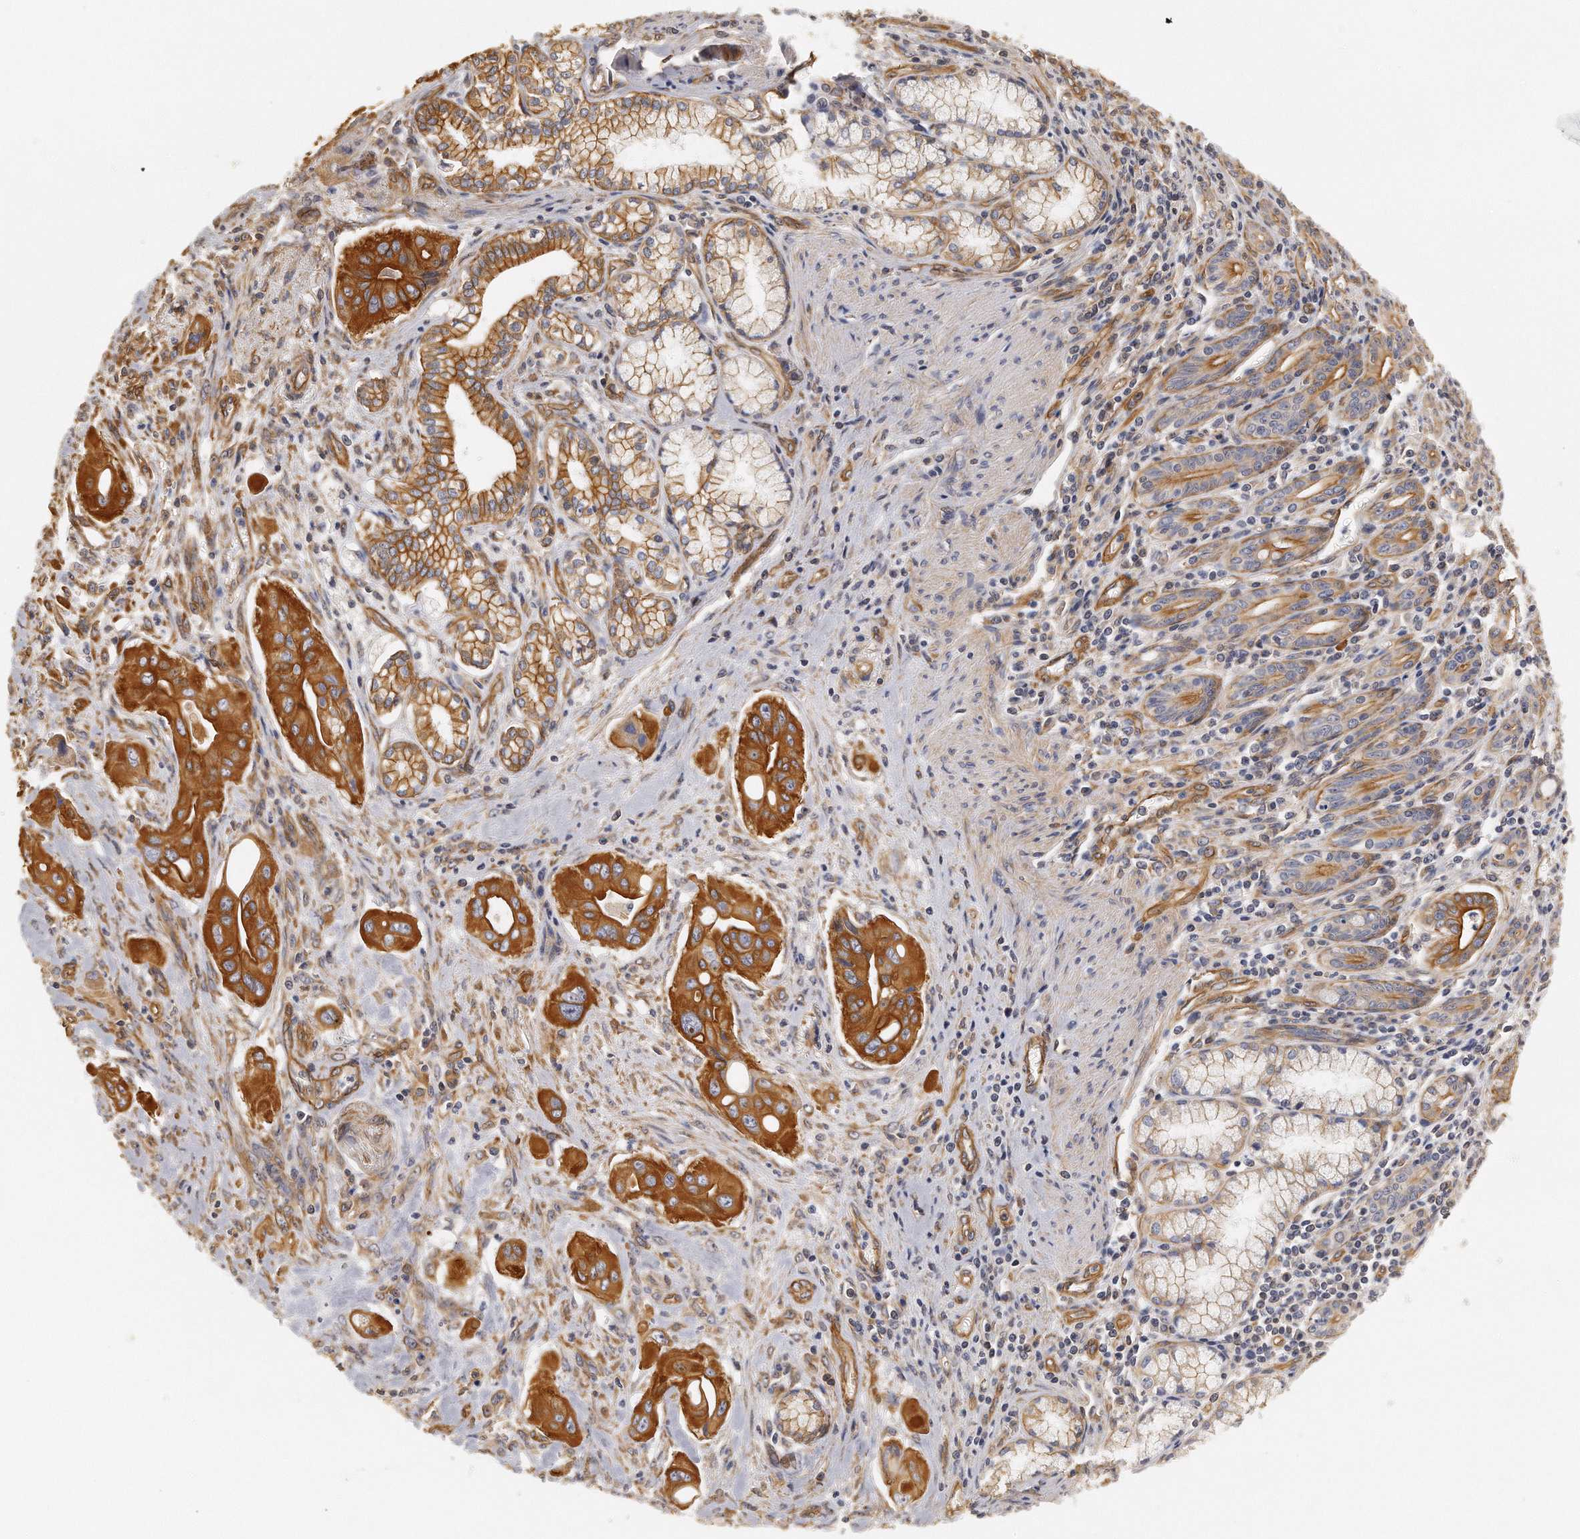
{"staining": {"intensity": "strong", "quantity": ">75%", "location": "cytoplasmic/membranous"}, "tissue": "pancreatic cancer", "cell_type": "Tumor cells", "image_type": "cancer", "snomed": [{"axis": "morphology", "description": "Adenocarcinoma, NOS"}, {"axis": "topography", "description": "Pancreas"}], "caption": "A brown stain shows strong cytoplasmic/membranous staining of a protein in human pancreatic cancer tumor cells.", "gene": "CHST7", "patient": {"sex": "male", "age": 77}}